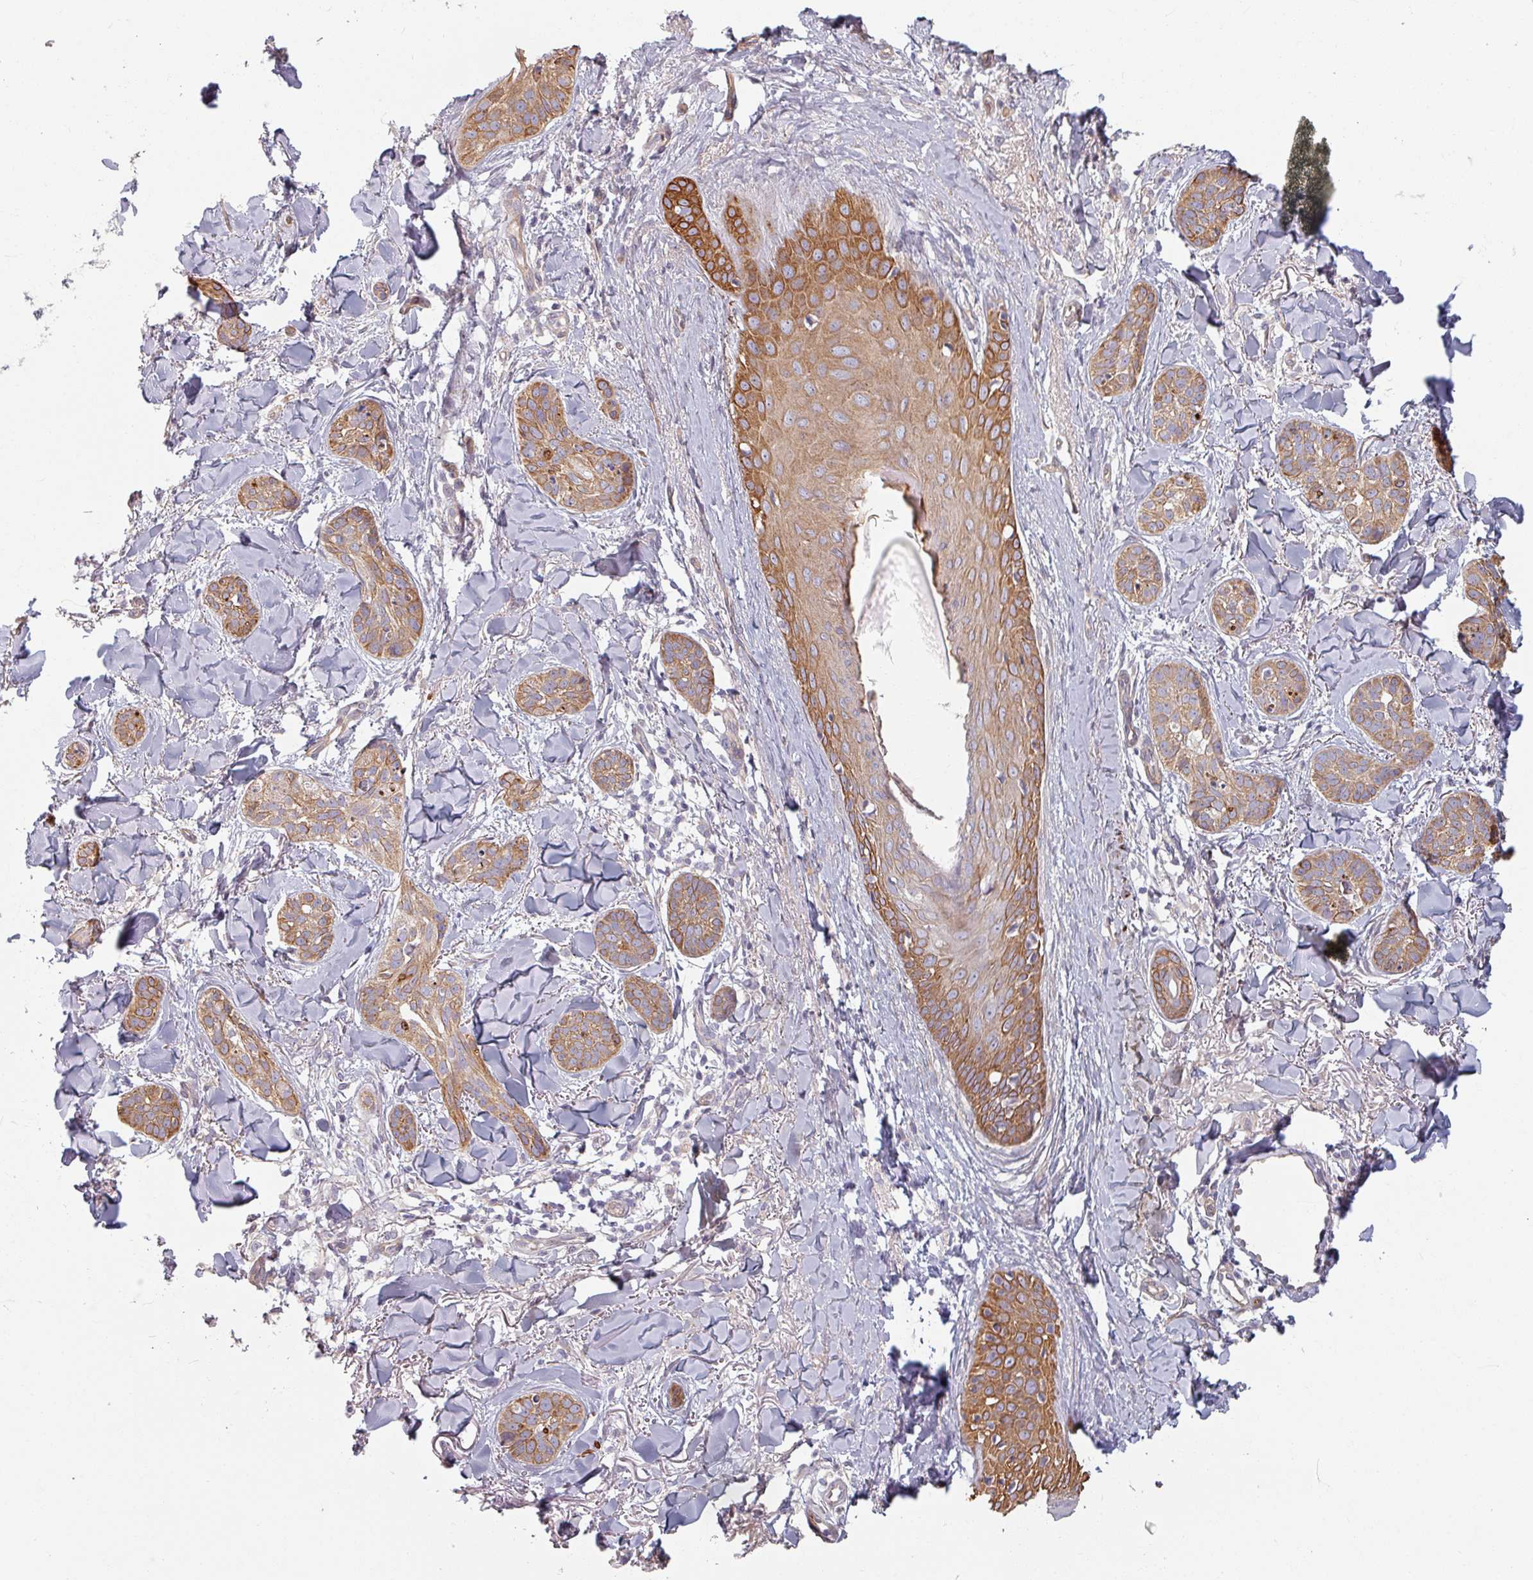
{"staining": {"intensity": "moderate", "quantity": ">75%", "location": "cytoplasmic/membranous"}, "tissue": "skin cancer", "cell_type": "Tumor cells", "image_type": "cancer", "snomed": [{"axis": "morphology", "description": "Basal cell carcinoma"}, {"axis": "topography", "description": "Skin"}], "caption": "Human basal cell carcinoma (skin) stained with a brown dye reveals moderate cytoplasmic/membranous positive expression in approximately >75% of tumor cells.", "gene": "C4BPB", "patient": {"sex": "male", "age": 52}}